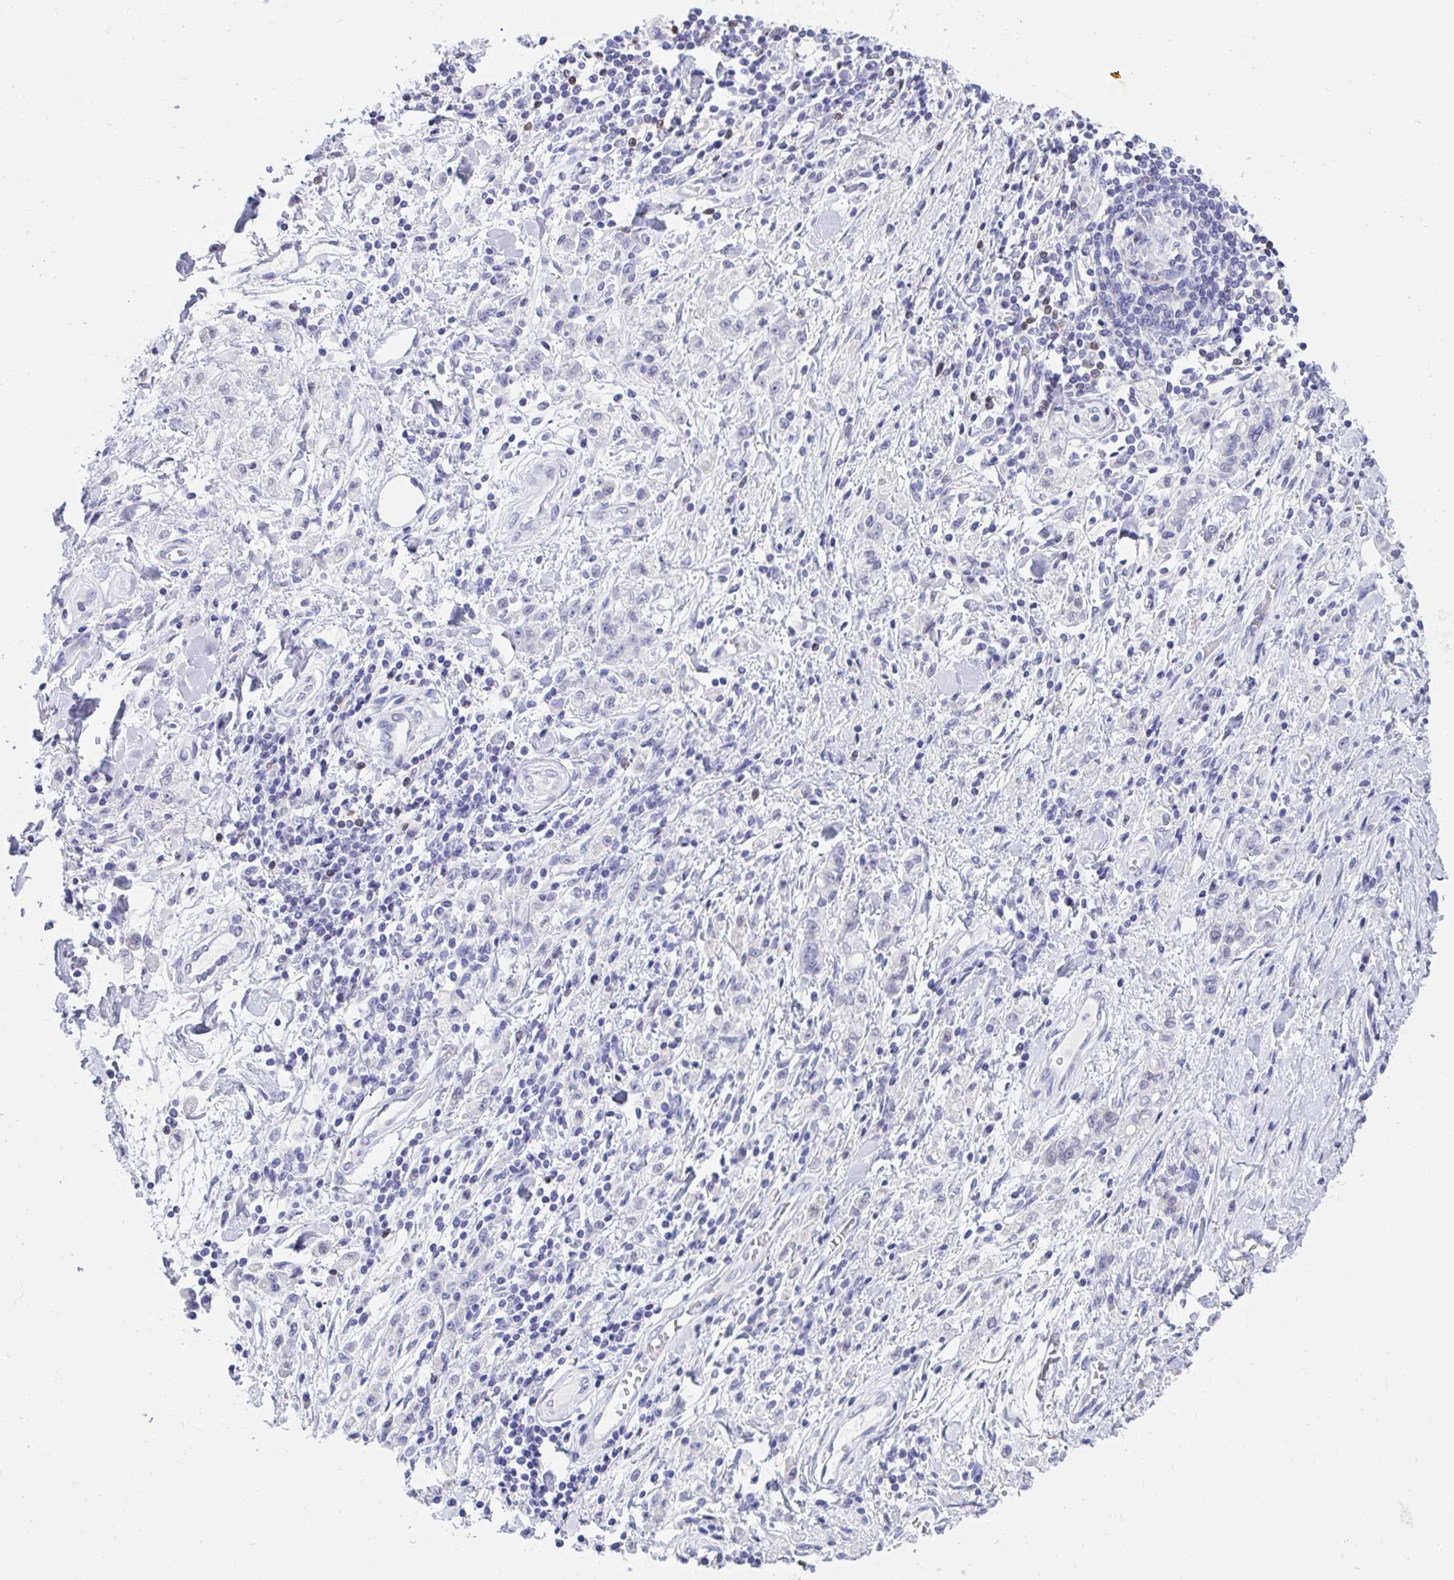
{"staining": {"intensity": "negative", "quantity": "none", "location": "none"}, "tissue": "stomach cancer", "cell_type": "Tumor cells", "image_type": "cancer", "snomed": [{"axis": "morphology", "description": "Adenocarcinoma, NOS"}, {"axis": "topography", "description": "Stomach"}], "caption": "Tumor cells are negative for protein expression in human adenocarcinoma (stomach). (Brightfield microscopy of DAB IHC at high magnification).", "gene": "PGM2L1", "patient": {"sex": "male", "age": 77}}